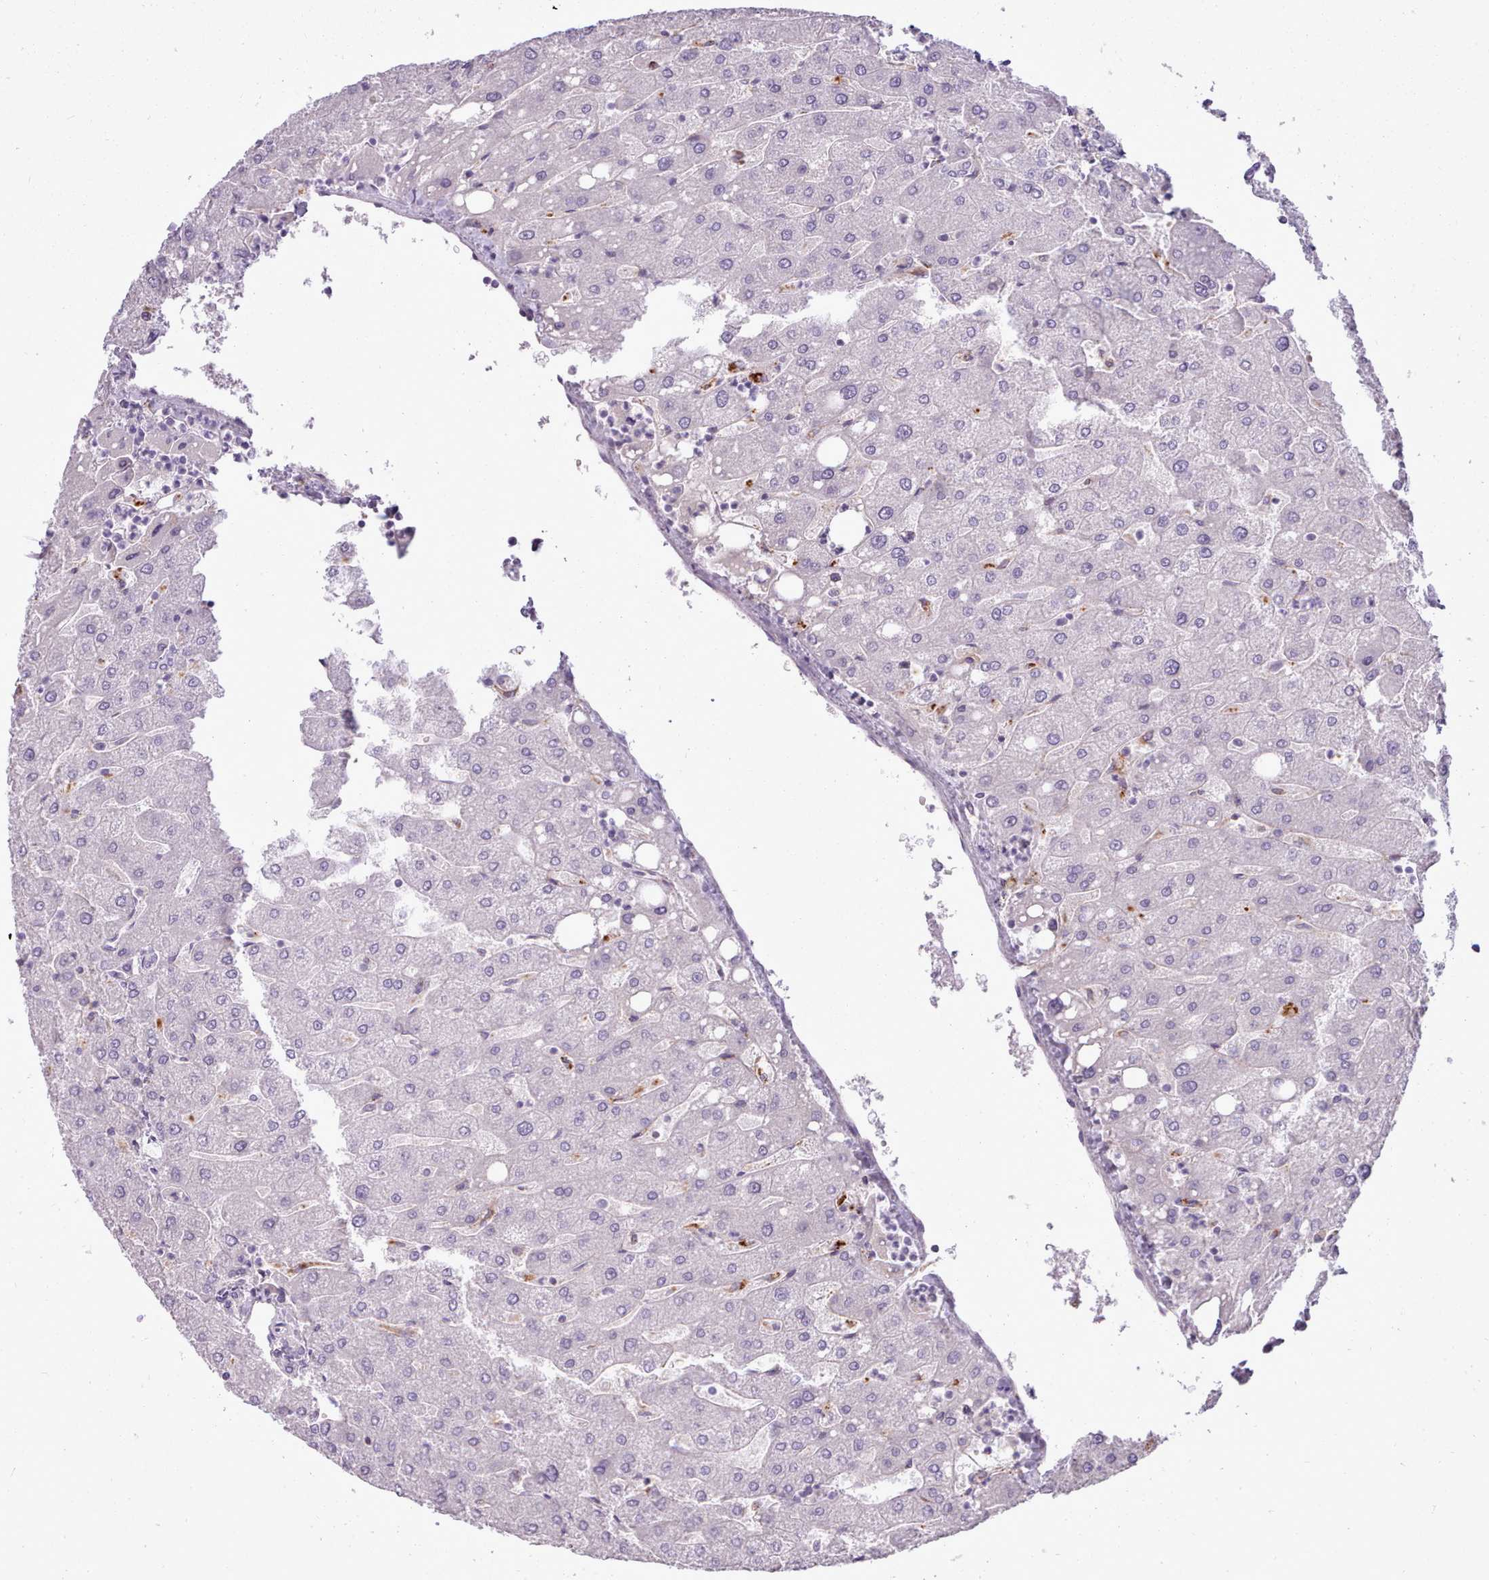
{"staining": {"intensity": "negative", "quantity": "none", "location": "none"}, "tissue": "liver", "cell_type": "Cholangiocytes", "image_type": "normal", "snomed": [{"axis": "morphology", "description": "Normal tissue, NOS"}, {"axis": "topography", "description": "Liver"}], "caption": "IHC micrograph of unremarkable human liver stained for a protein (brown), which demonstrates no expression in cholangiocytes.", "gene": "ATRAID", "patient": {"sex": "male", "age": 67}}